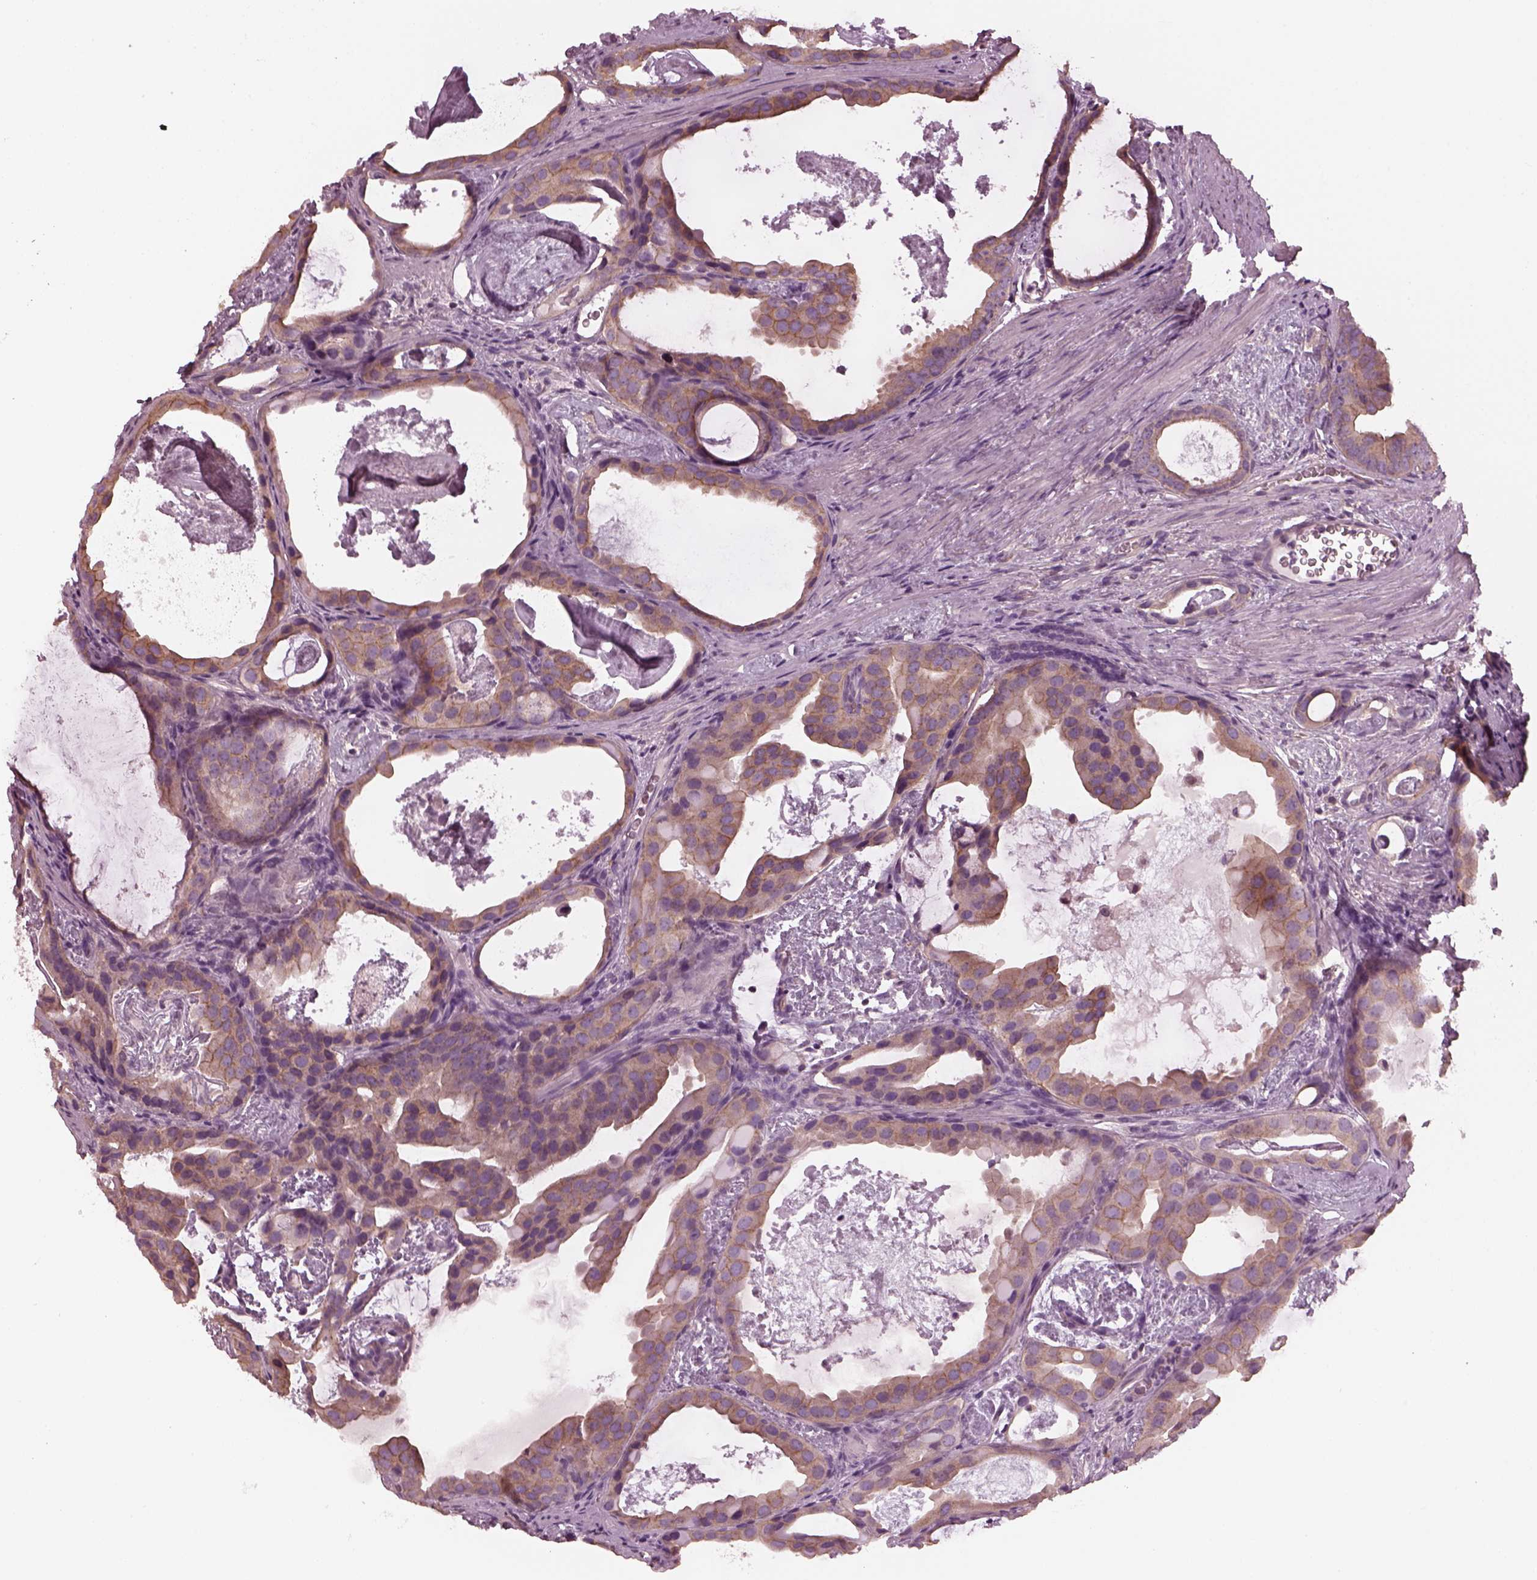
{"staining": {"intensity": "moderate", "quantity": ">75%", "location": "cytoplasmic/membranous"}, "tissue": "prostate cancer", "cell_type": "Tumor cells", "image_type": "cancer", "snomed": [{"axis": "morphology", "description": "Adenocarcinoma, Low grade"}, {"axis": "topography", "description": "Prostate and seminal vesicle, NOS"}], "caption": "Immunohistochemical staining of low-grade adenocarcinoma (prostate) exhibits medium levels of moderate cytoplasmic/membranous expression in about >75% of tumor cells.", "gene": "ODAD1", "patient": {"sex": "male", "age": 71}}